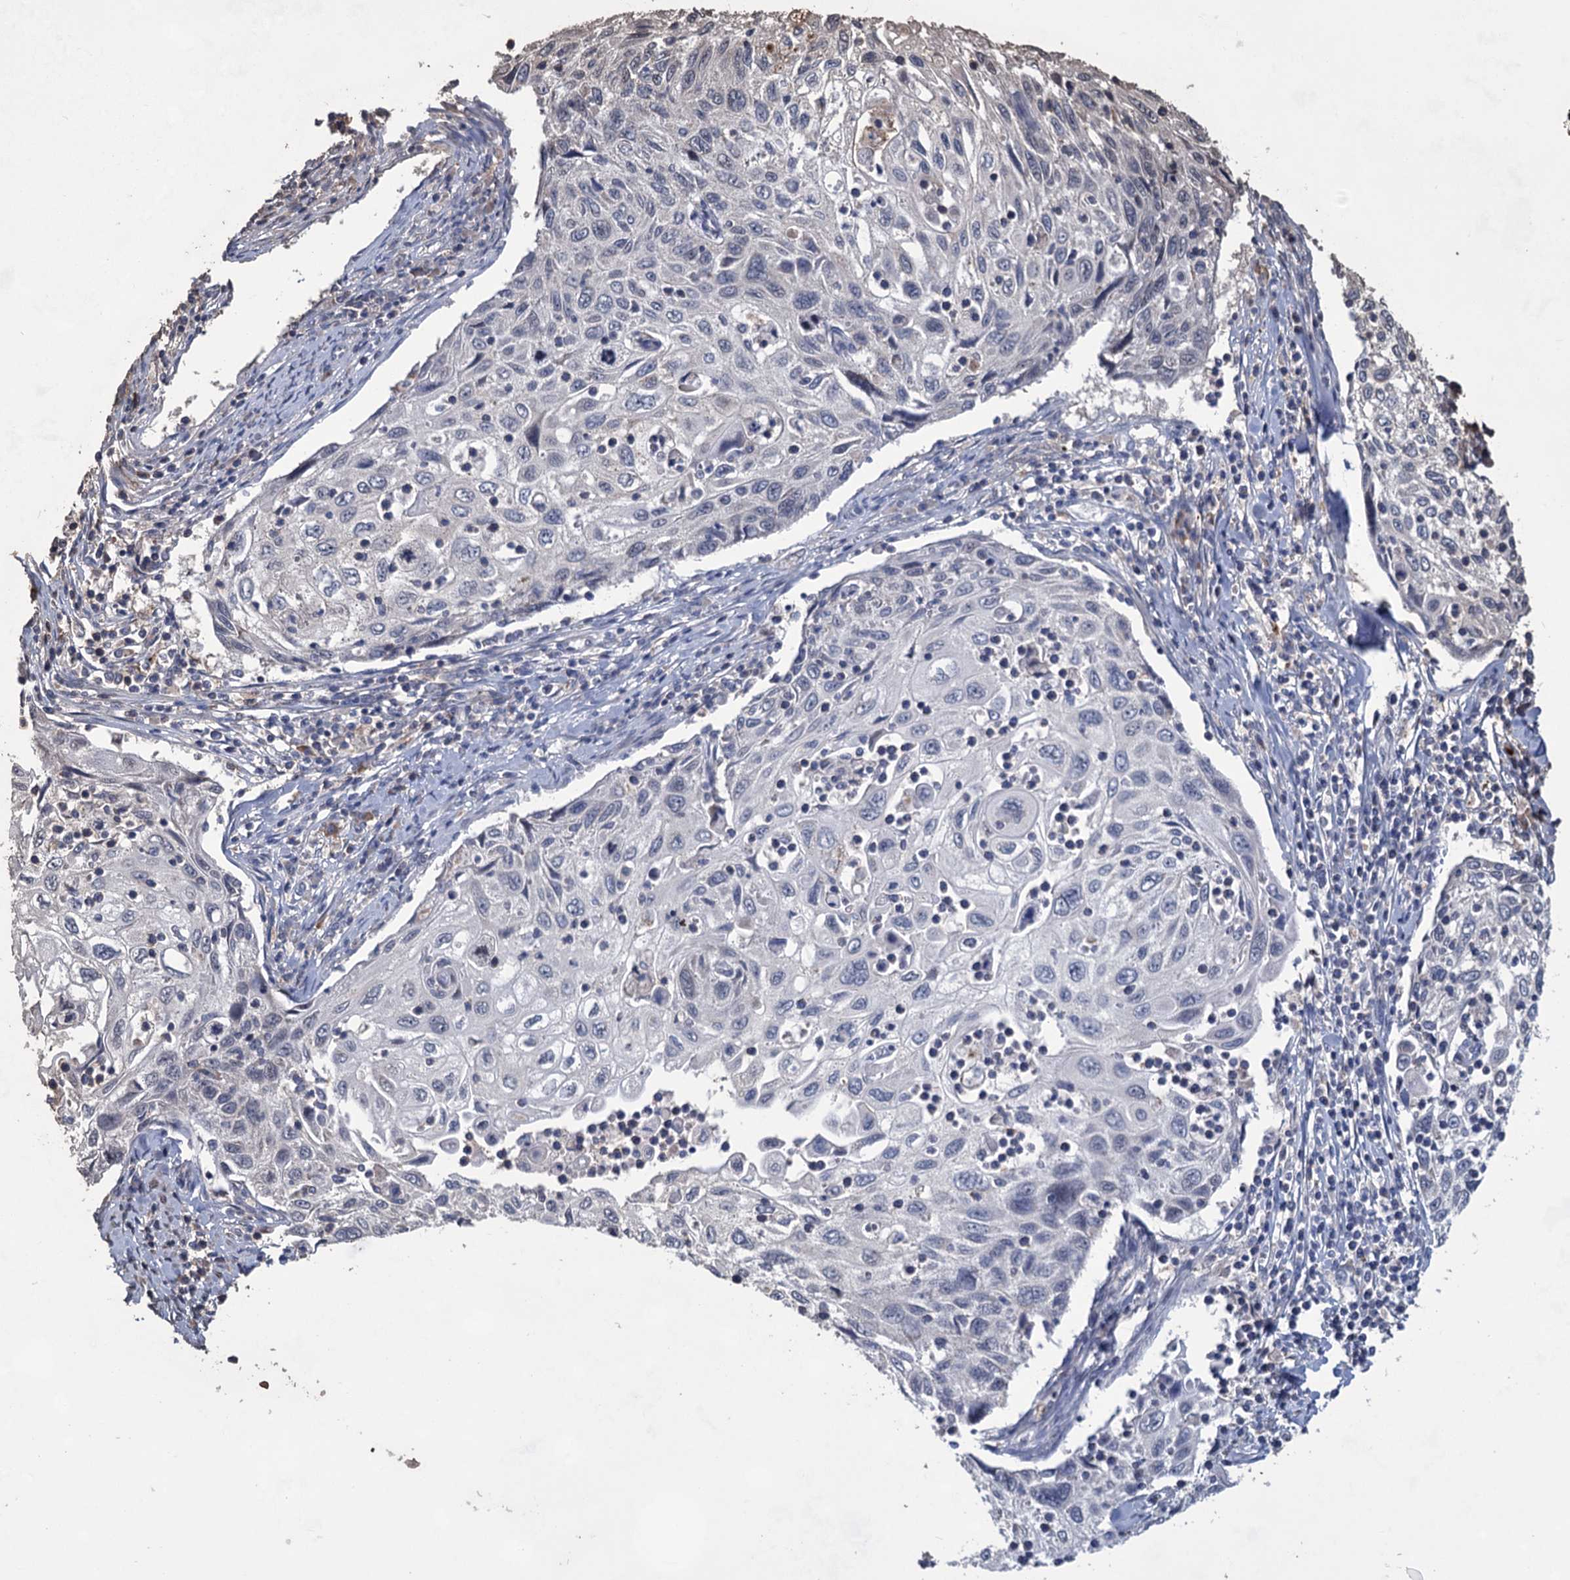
{"staining": {"intensity": "negative", "quantity": "none", "location": "none"}, "tissue": "cervical cancer", "cell_type": "Tumor cells", "image_type": "cancer", "snomed": [{"axis": "morphology", "description": "Squamous cell carcinoma, NOS"}, {"axis": "topography", "description": "Cervix"}], "caption": "Immunohistochemistry (IHC) photomicrograph of human squamous cell carcinoma (cervical) stained for a protein (brown), which displays no positivity in tumor cells.", "gene": "TTC17", "patient": {"sex": "female", "age": 70}}